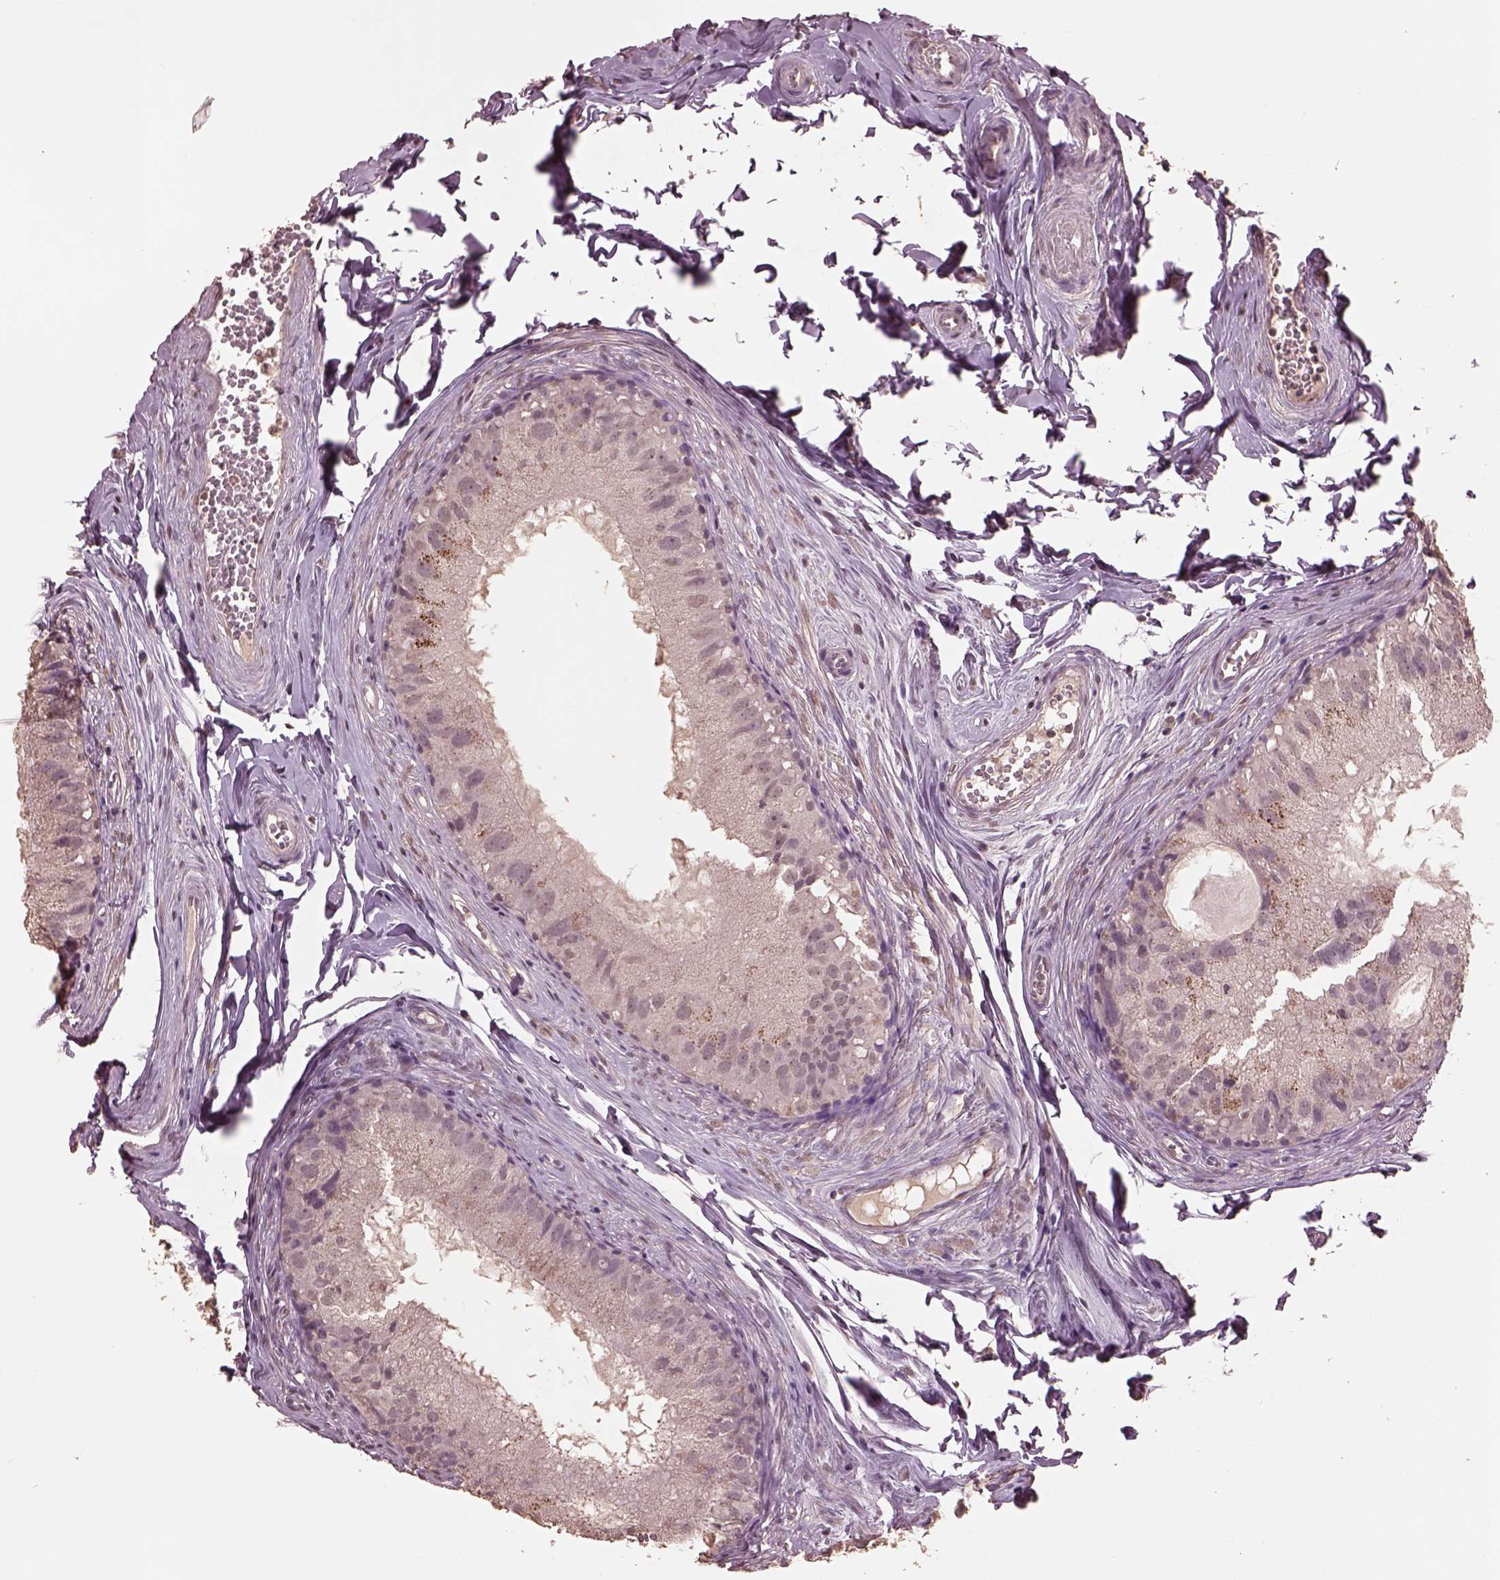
{"staining": {"intensity": "weak", "quantity": "<25%", "location": "cytoplasmic/membranous"}, "tissue": "epididymis", "cell_type": "Glandular cells", "image_type": "normal", "snomed": [{"axis": "morphology", "description": "Normal tissue, NOS"}, {"axis": "topography", "description": "Epididymis"}], "caption": "Immunohistochemistry (IHC) of unremarkable human epididymis exhibits no positivity in glandular cells.", "gene": "CPT1C", "patient": {"sex": "male", "age": 45}}